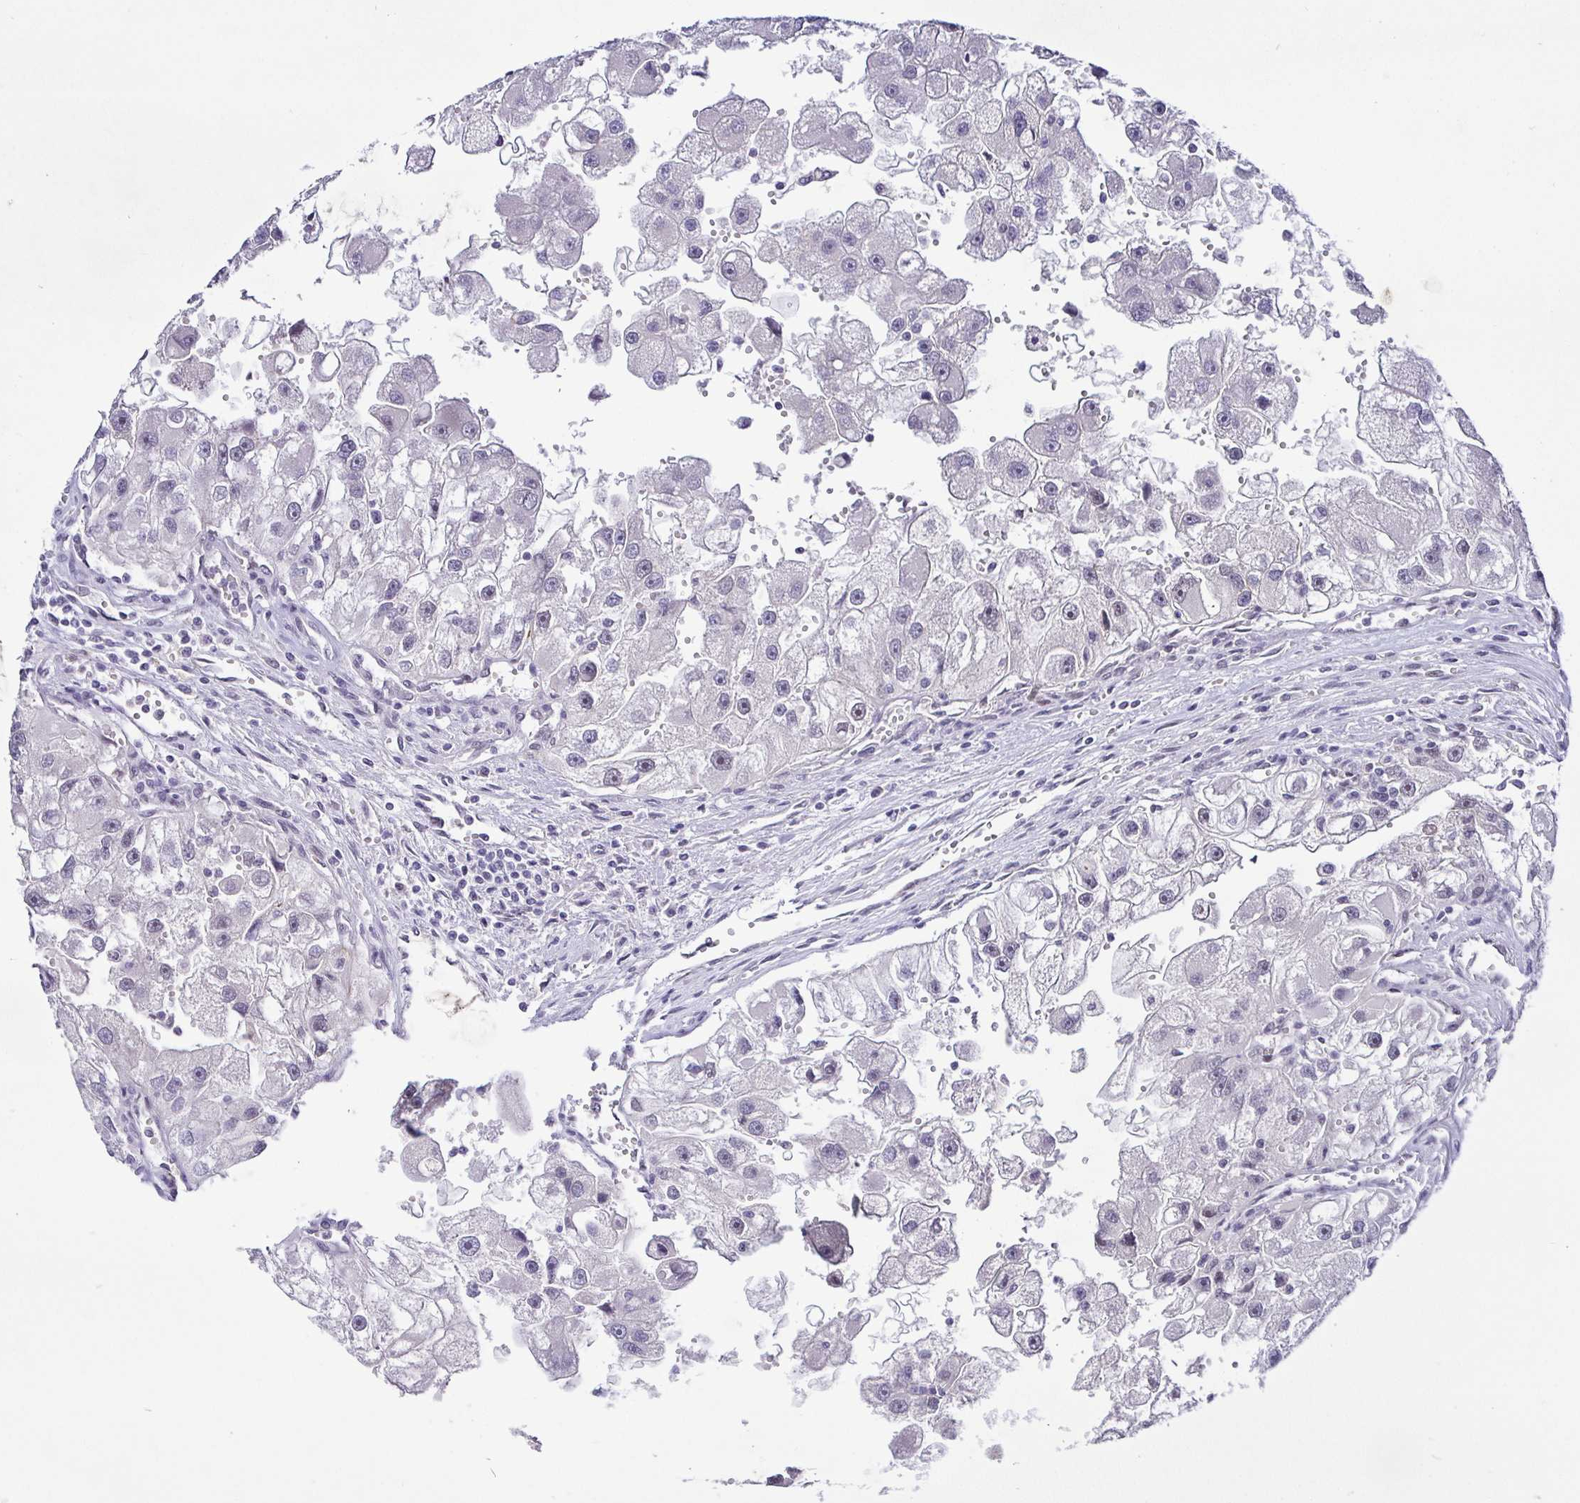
{"staining": {"intensity": "negative", "quantity": "none", "location": "none"}, "tissue": "renal cancer", "cell_type": "Tumor cells", "image_type": "cancer", "snomed": [{"axis": "morphology", "description": "Adenocarcinoma, NOS"}, {"axis": "topography", "description": "Kidney"}], "caption": "Renal cancer stained for a protein using immunohistochemistry exhibits no staining tumor cells.", "gene": "NUP188", "patient": {"sex": "male", "age": 63}}